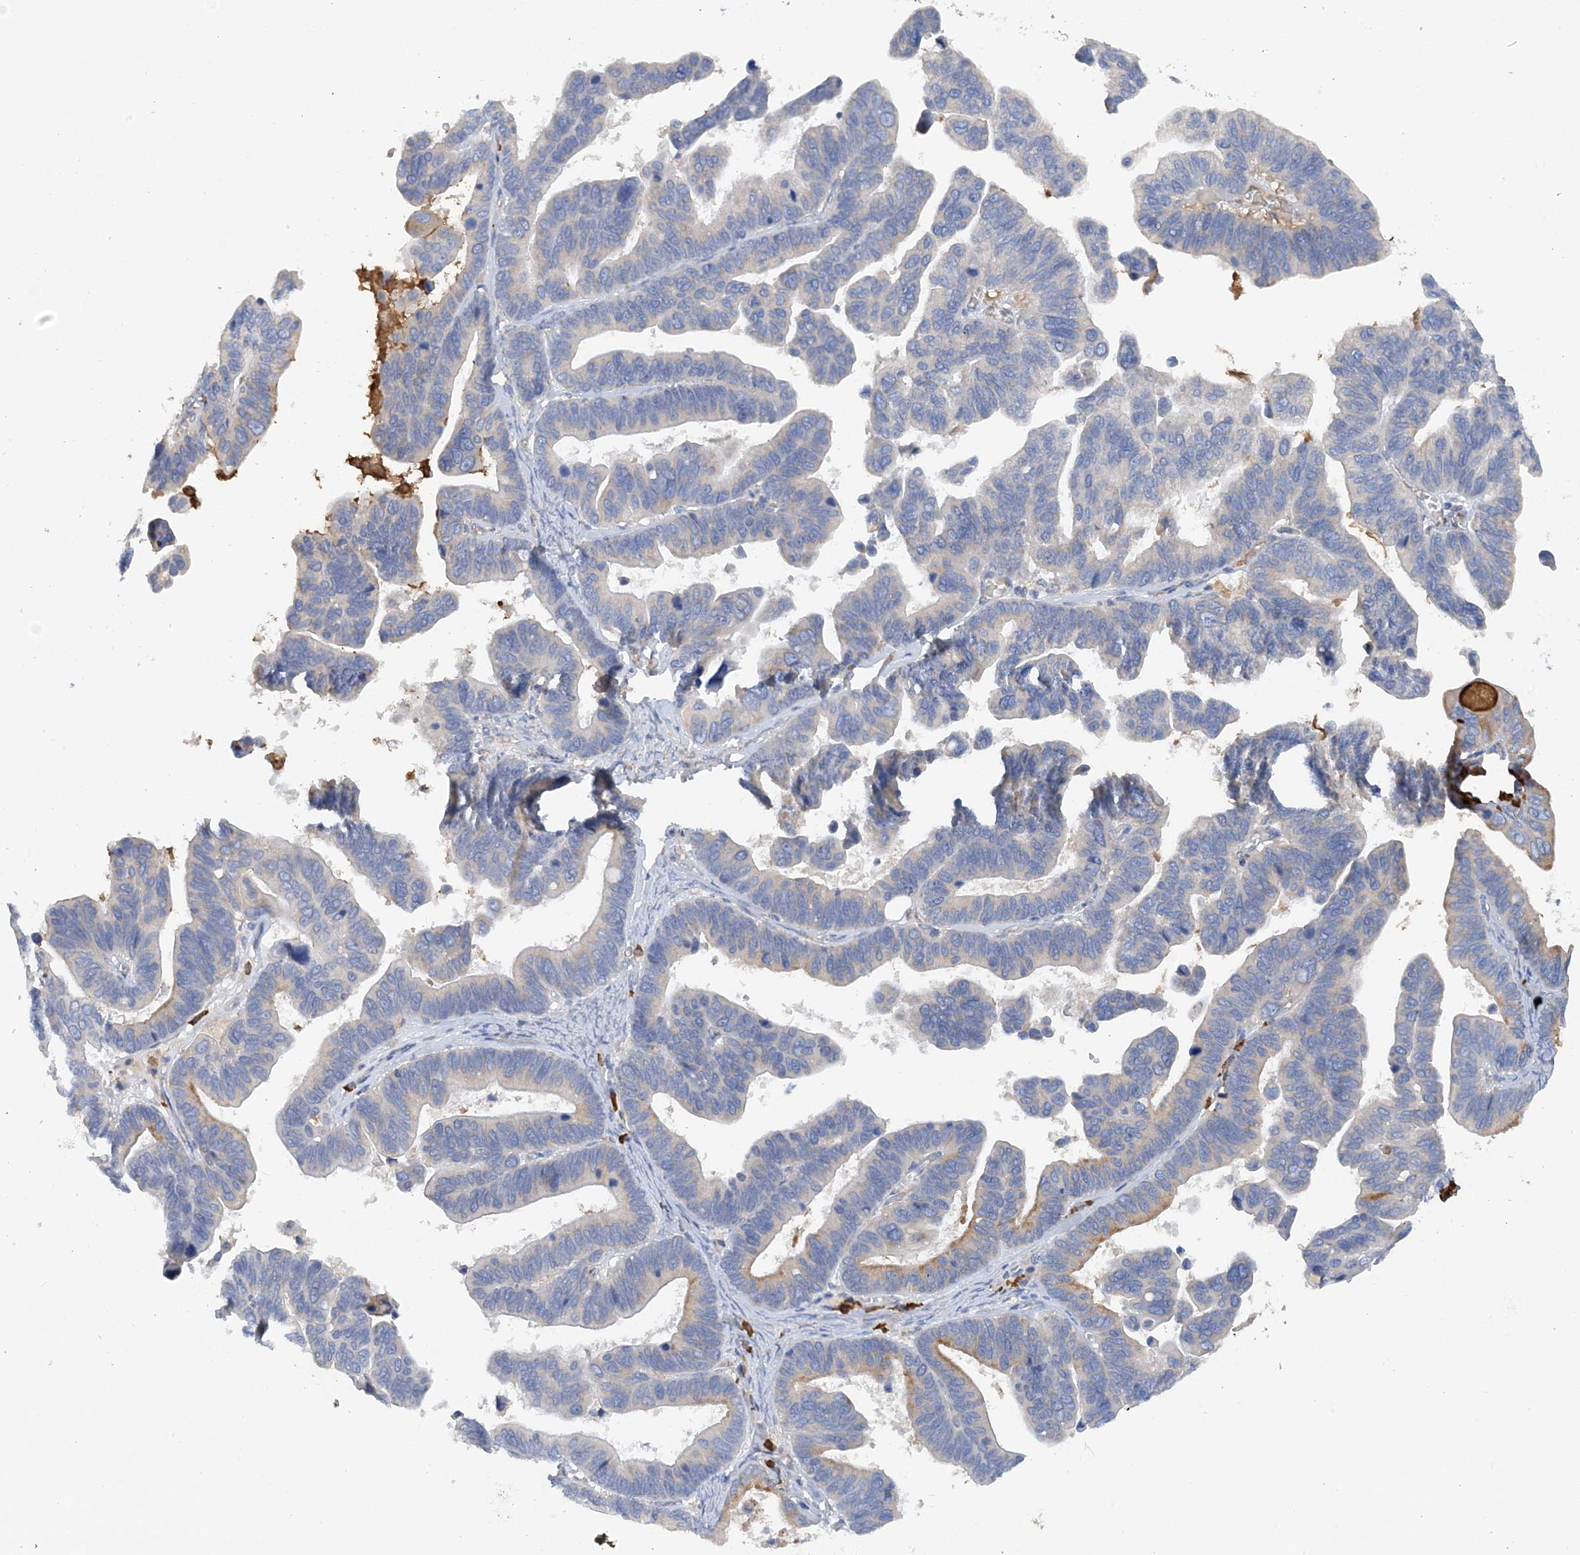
{"staining": {"intensity": "weak", "quantity": "<25%", "location": "cytoplasmic/membranous"}, "tissue": "ovarian cancer", "cell_type": "Tumor cells", "image_type": "cancer", "snomed": [{"axis": "morphology", "description": "Cystadenocarcinoma, serous, NOS"}, {"axis": "topography", "description": "Ovary"}], "caption": "Immunohistochemistry micrograph of human ovarian cancer stained for a protein (brown), which exhibits no positivity in tumor cells.", "gene": "SLC5A11", "patient": {"sex": "female", "age": 56}}